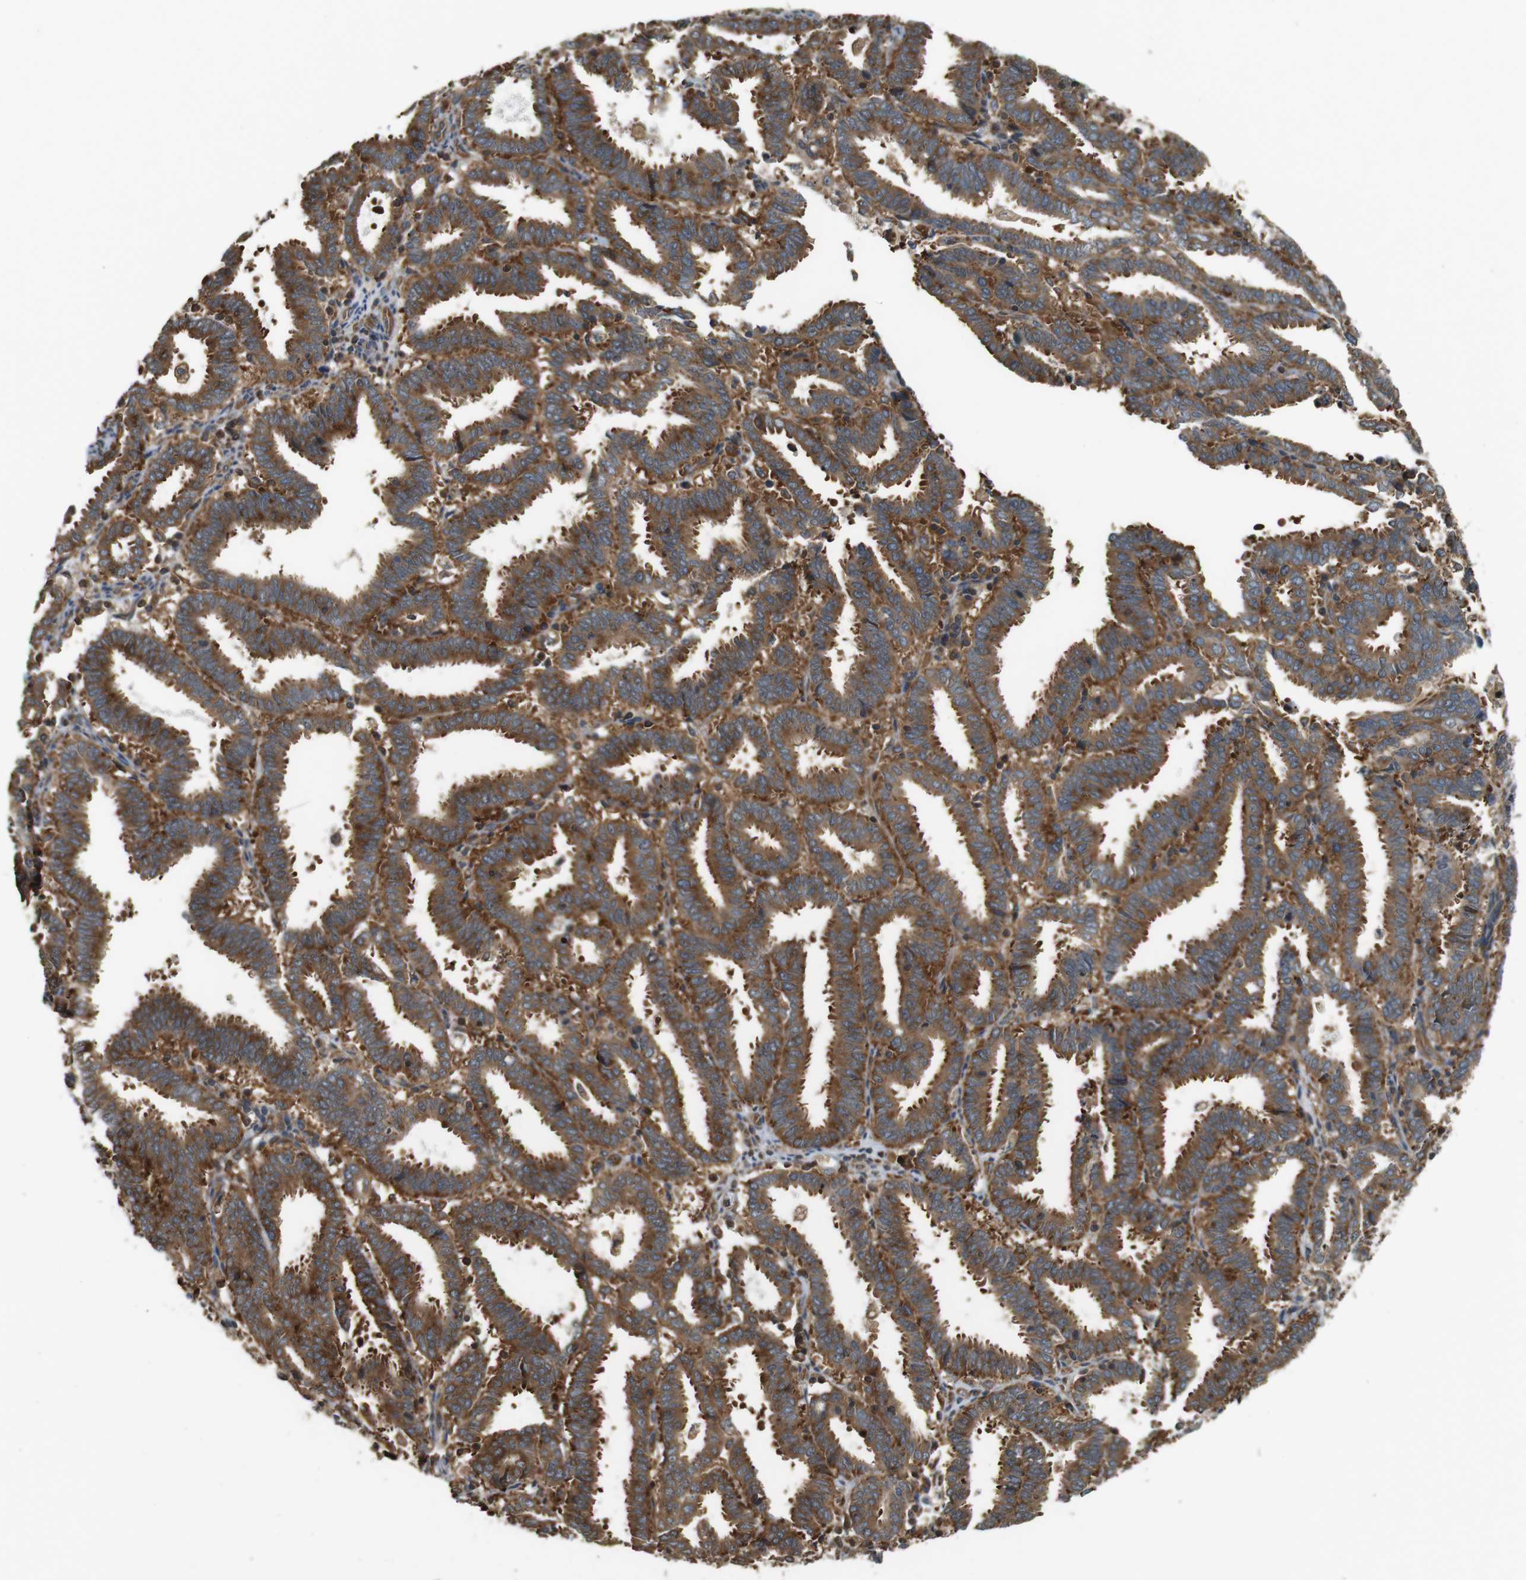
{"staining": {"intensity": "strong", "quantity": ">75%", "location": "cytoplasmic/membranous"}, "tissue": "endometrial cancer", "cell_type": "Tumor cells", "image_type": "cancer", "snomed": [{"axis": "morphology", "description": "Adenocarcinoma, NOS"}, {"axis": "topography", "description": "Uterus"}], "caption": "The image exhibits staining of endometrial adenocarcinoma, revealing strong cytoplasmic/membranous protein positivity (brown color) within tumor cells.", "gene": "PA2G4", "patient": {"sex": "female", "age": 83}}